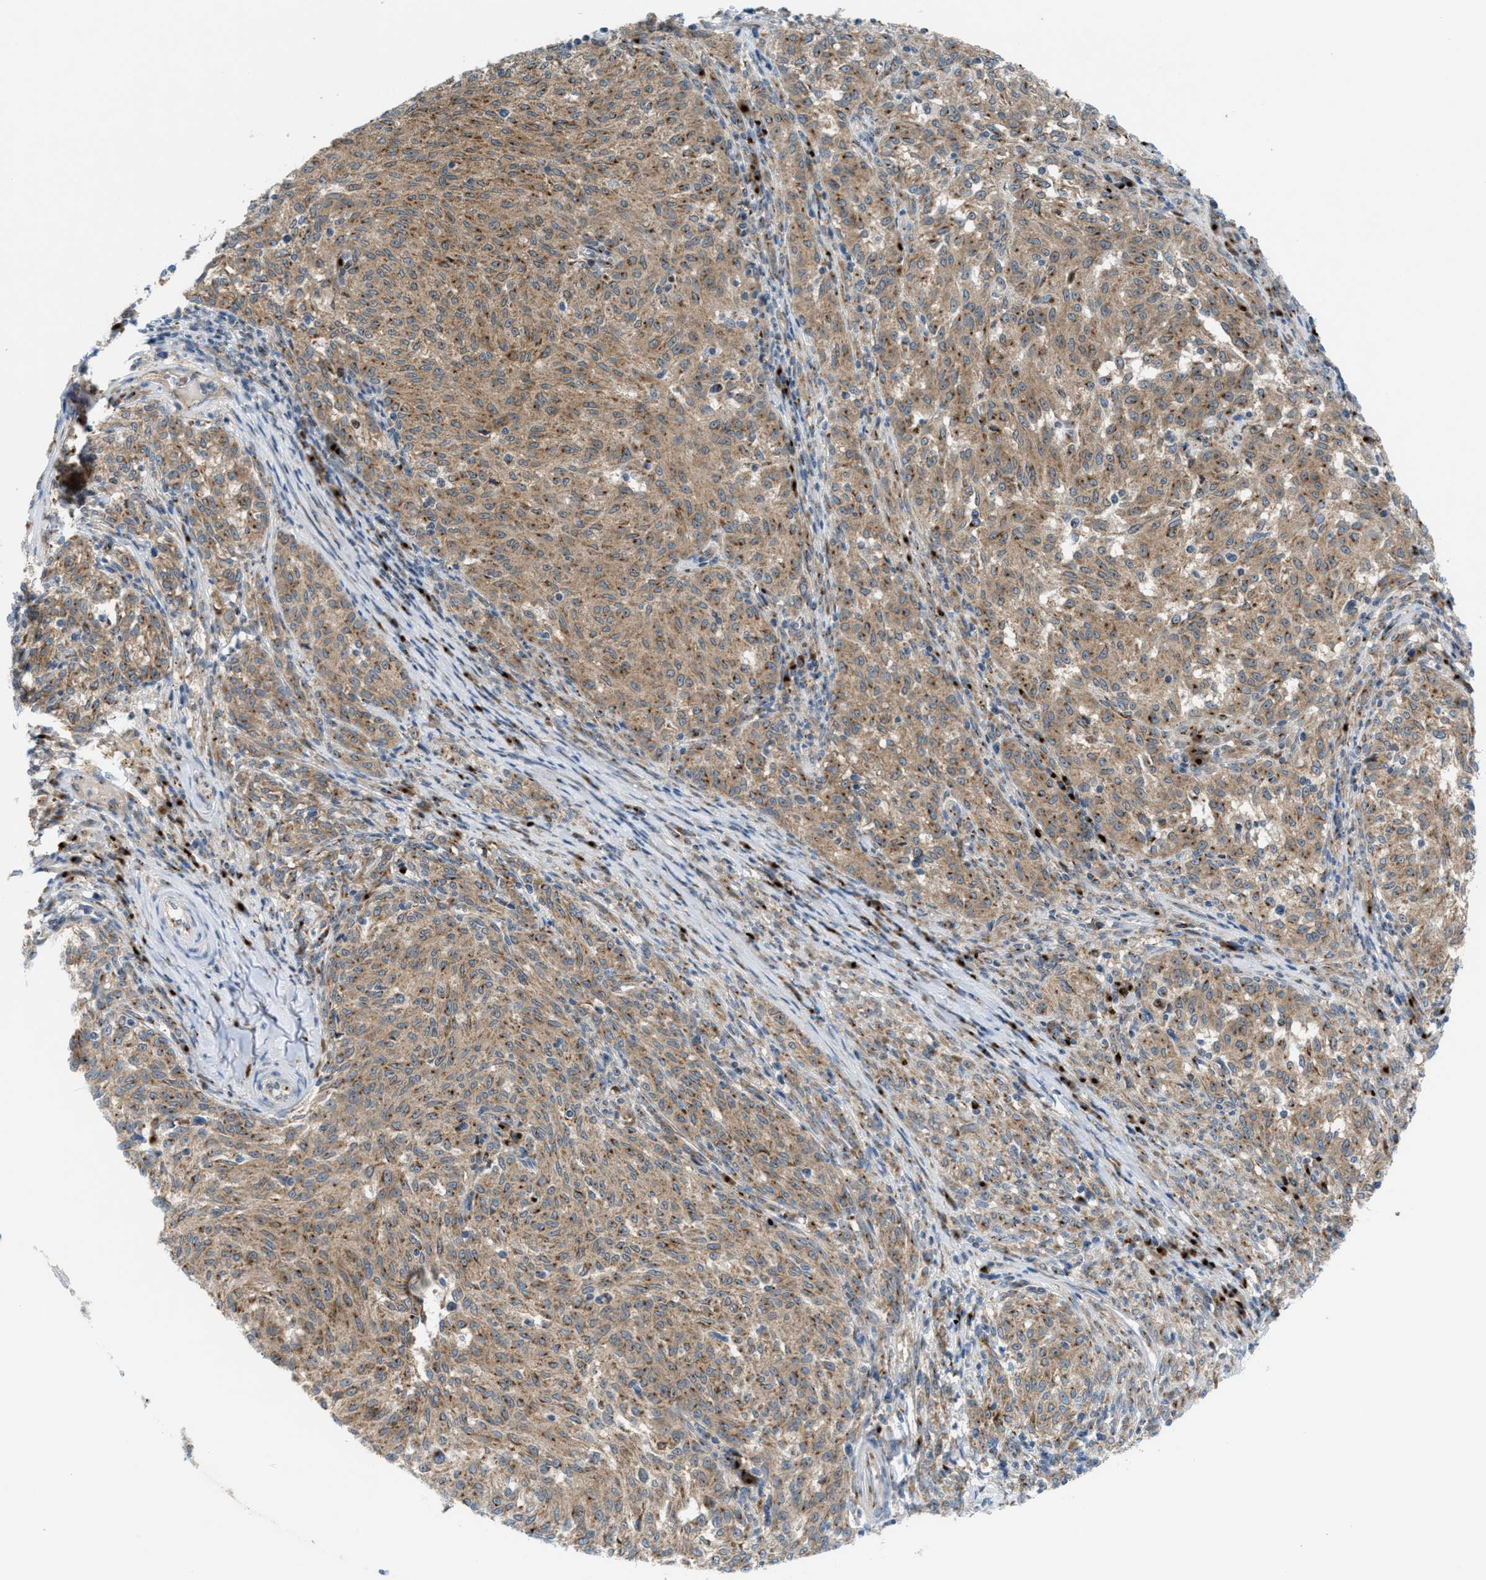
{"staining": {"intensity": "moderate", "quantity": ">75%", "location": "cytoplasmic/membranous"}, "tissue": "melanoma", "cell_type": "Tumor cells", "image_type": "cancer", "snomed": [{"axis": "morphology", "description": "Malignant melanoma, NOS"}, {"axis": "topography", "description": "Skin"}], "caption": "A brown stain labels moderate cytoplasmic/membranous positivity of a protein in human melanoma tumor cells.", "gene": "SLC38A10", "patient": {"sex": "female", "age": 72}}